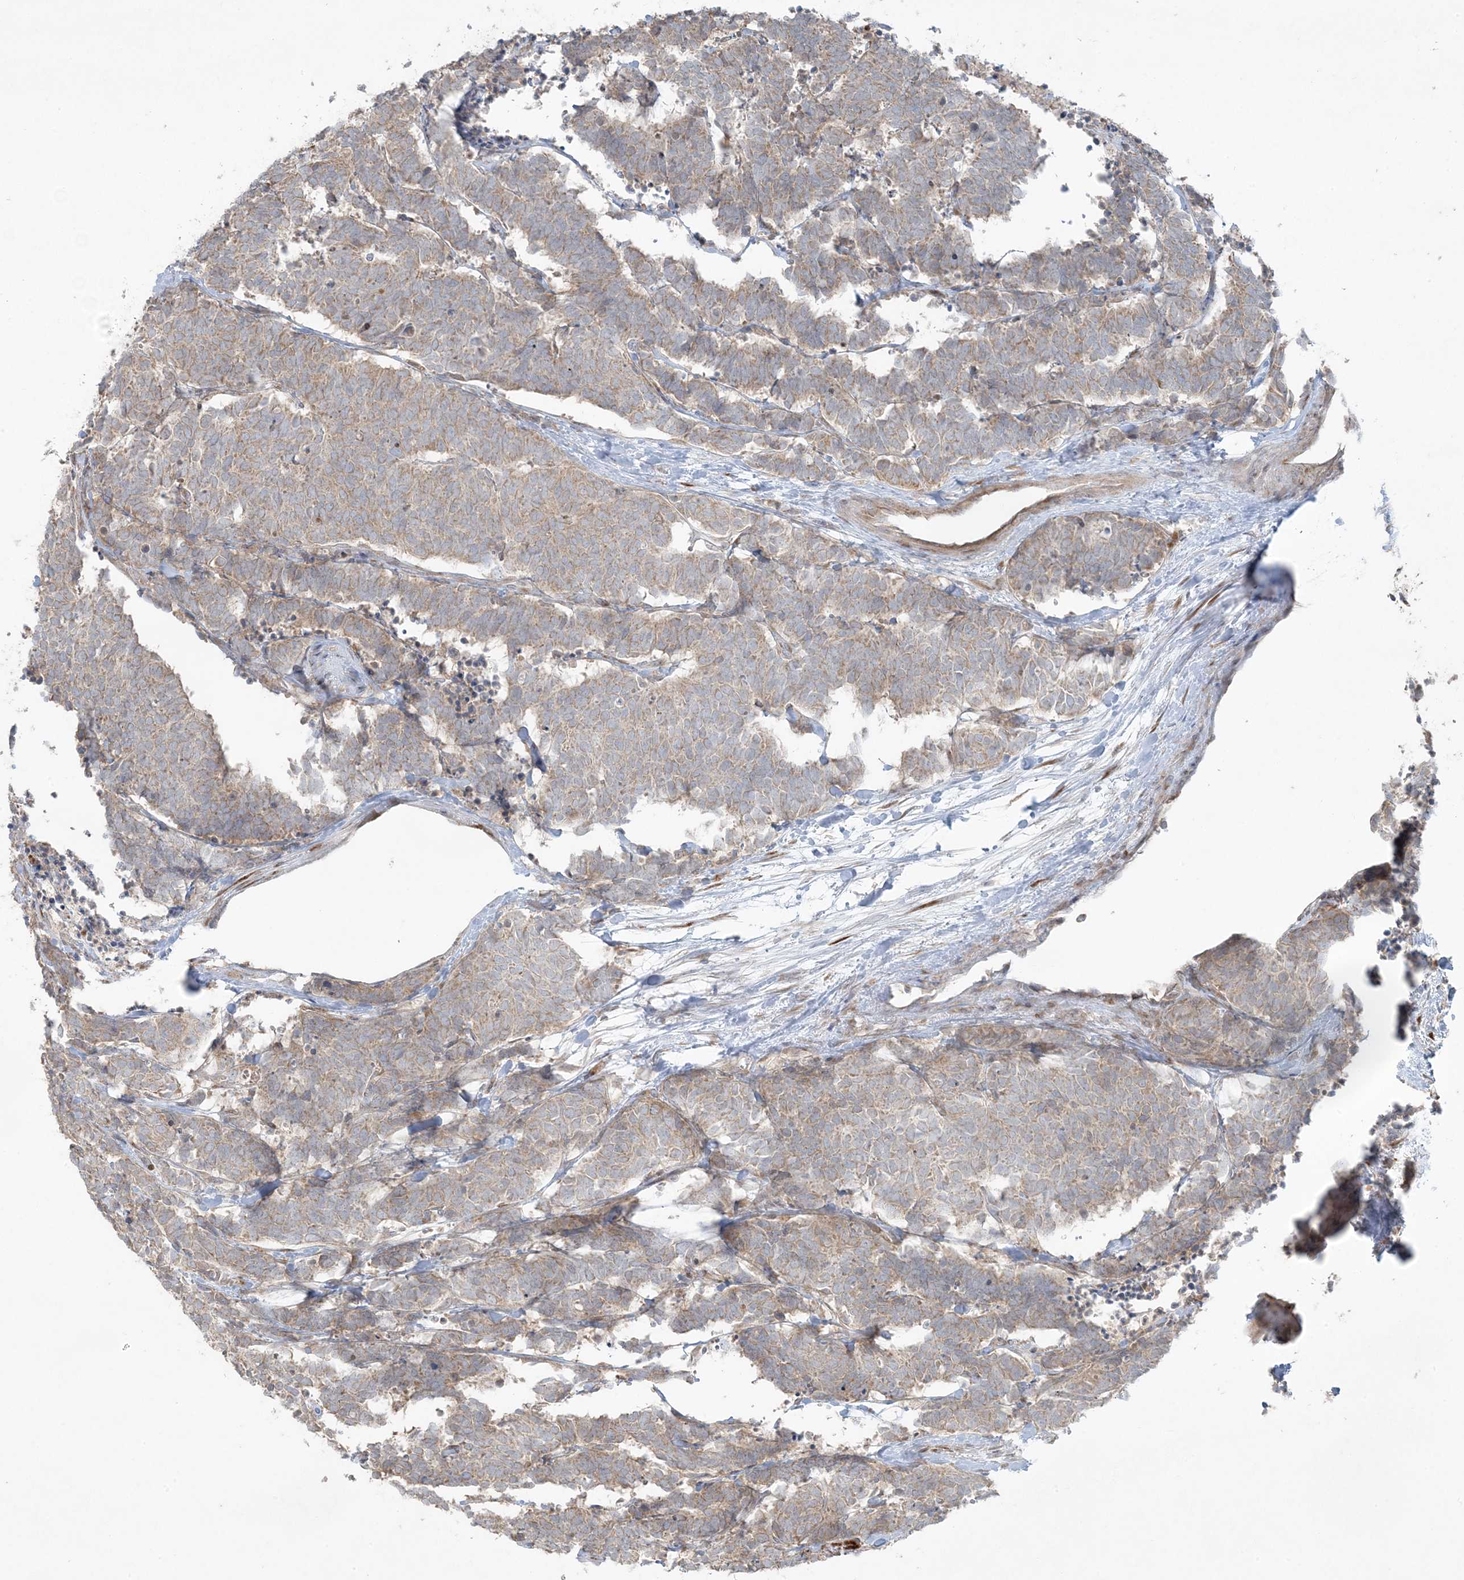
{"staining": {"intensity": "weak", "quantity": ">75%", "location": "cytoplasmic/membranous"}, "tissue": "carcinoid", "cell_type": "Tumor cells", "image_type": "cancer", "snomed": [{"axis": "morphology", "description": "Carcinoma, NOS"}, {"axis": "morphology", "description": "Carcinoid, malignant, NOS"}, {"axis": "topography", "description": "Urinary bladder"}], "caption": "Protein expression analysis of human carcinoma reveals weak cytoplasmic/membranous positivity in approximately >75% of tumor cells.", "gene": "ZNF263", "patient": {"sex": "male", "age": 57}}